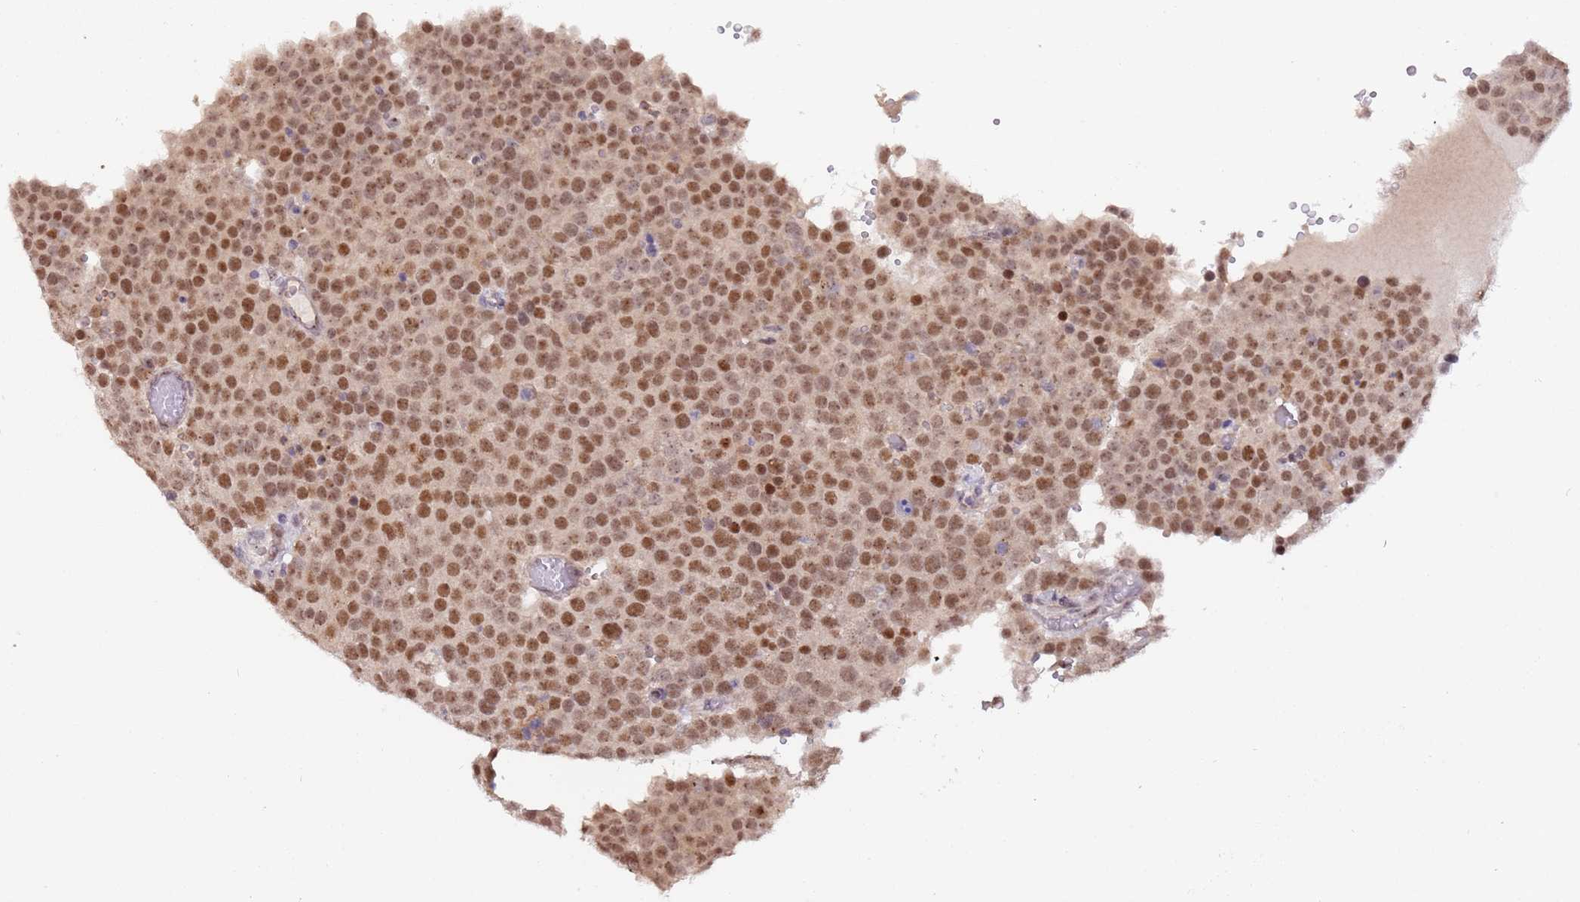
{"staining": {"intensity": "moderate", "quantity": ">75%", "location": "nuclear"}, "tissue": "testis cancer", "cell_type": "Tumor cells", "image_type": "cancer", "snomed": [{"axis": "morphology", "description": "Normal tissue, NOS"}, {"axis": "morphology", "description": "Seminoma, NOS"}, {"axis": "topography", "description": "Testis"}], "caption": "This histopathology image shows IHC staining of human testis seminoma, with medium moderate nuclear expression in about >75% of tumor cells.", "gene": "LGALSL", "patient": {"sex": "male", "age": 71}}